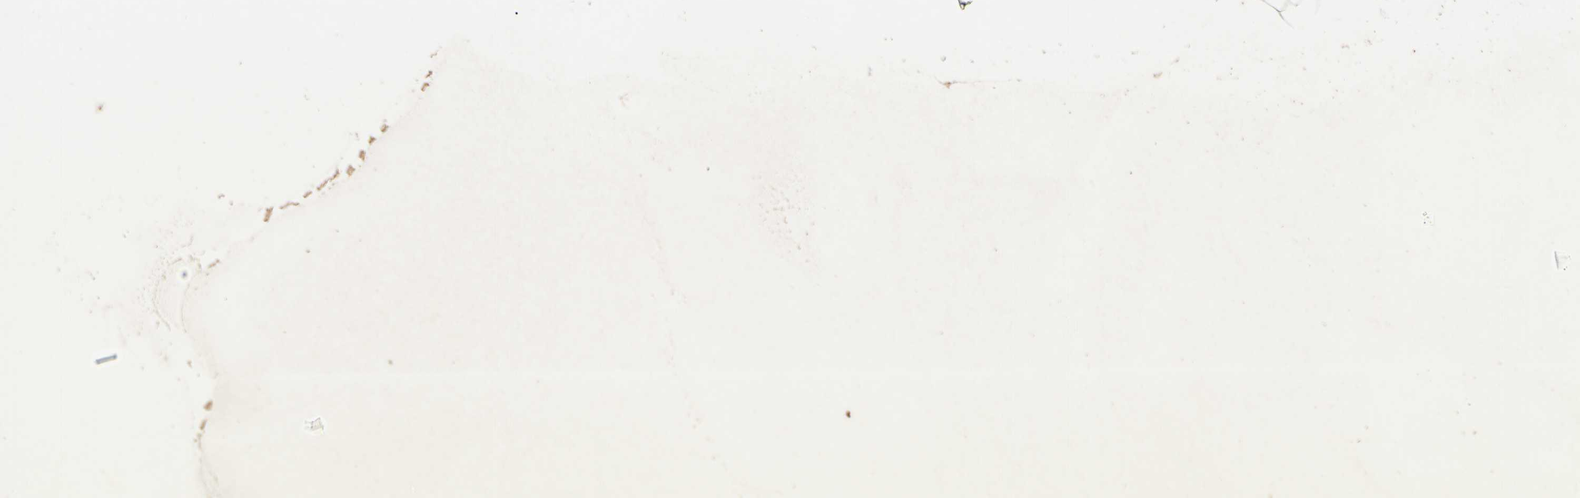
{"staining": {"intensity": "moderate", "quantity": ">75%", "location": "cytoplasmic/membranous,nuclear"}, "tissue": "adipose tissue", "cell_type": "Adipocytes", "image_type": "normal", "snomed": [{"axis": "morphology", "description": "Normal tissue, NOS"}, {"axis": "topography", "description": "Breast"}, {"axis": "topography", "description": "Adipose tissue"}], "caption": "Immunohistochemistry of normal human adipose tissue exhibits medium levels of moderate cytoplasmic/membranous,nuclear staining in approximately >75% of adipocytes.", "gene": "POLR2F", "patient": {"sex": "female", "age": 25}}